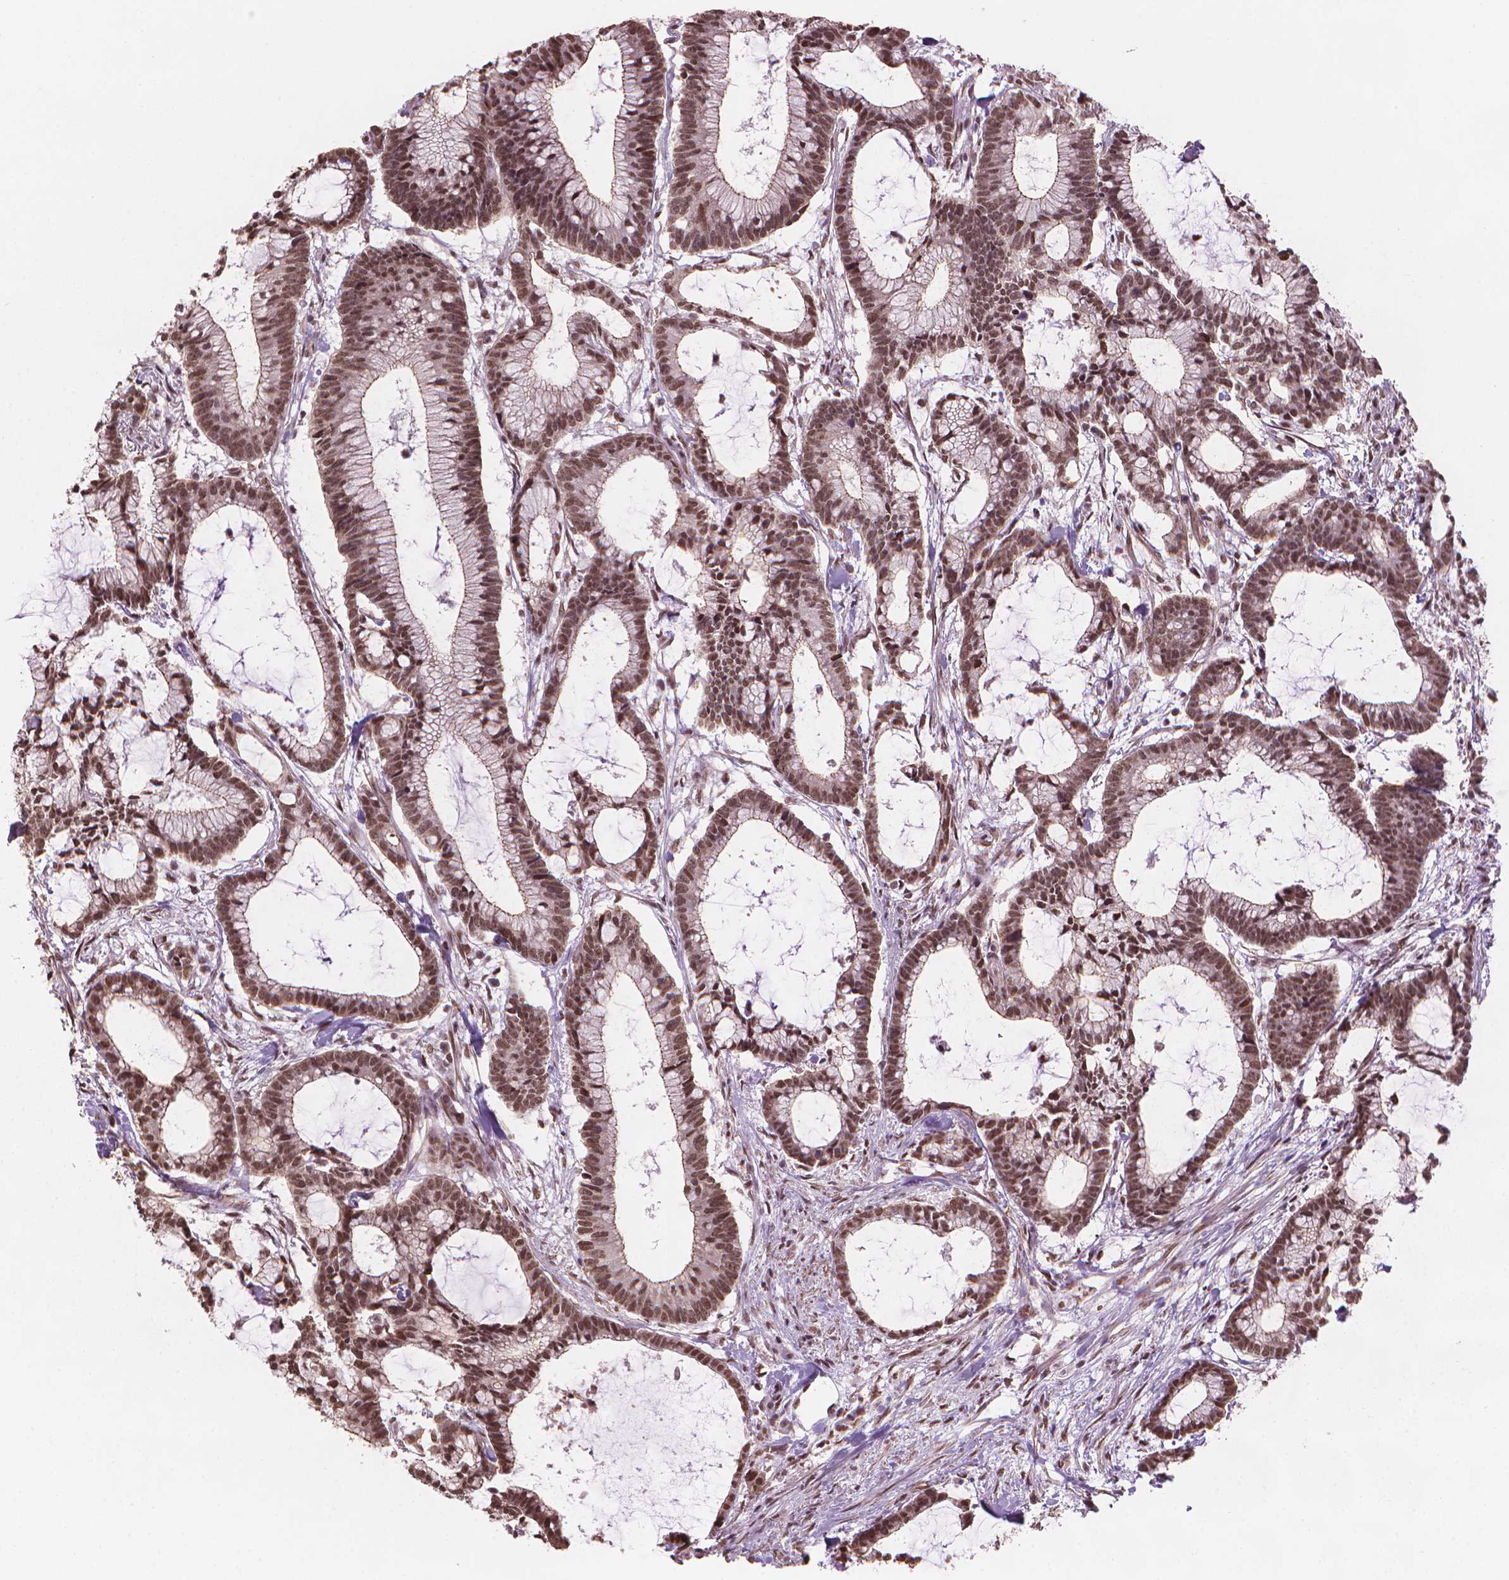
{"staining": {"intensity": "moderate", "quantity": ">75%", "location": "cytoplasmic/membranous,nuclear"}, "tissue": "colorectal cancer", "cell_type": "Tumor cells", "image_type": "cancer", "snomed": [{"axis": "morphology", "description": "Adenocarcinoma, NOS"}, {"axis": "topography", "description": "Colon"}], "caption": "Immunohistochemical staining of colorectal adenocarcinoma displays medium levels of moderate cytoplasmic/membranous and nuclear staining in approximately >75% of tumor cells.", "gene": "HOXD4", "patient": {"sex": "female", "age": 78}}